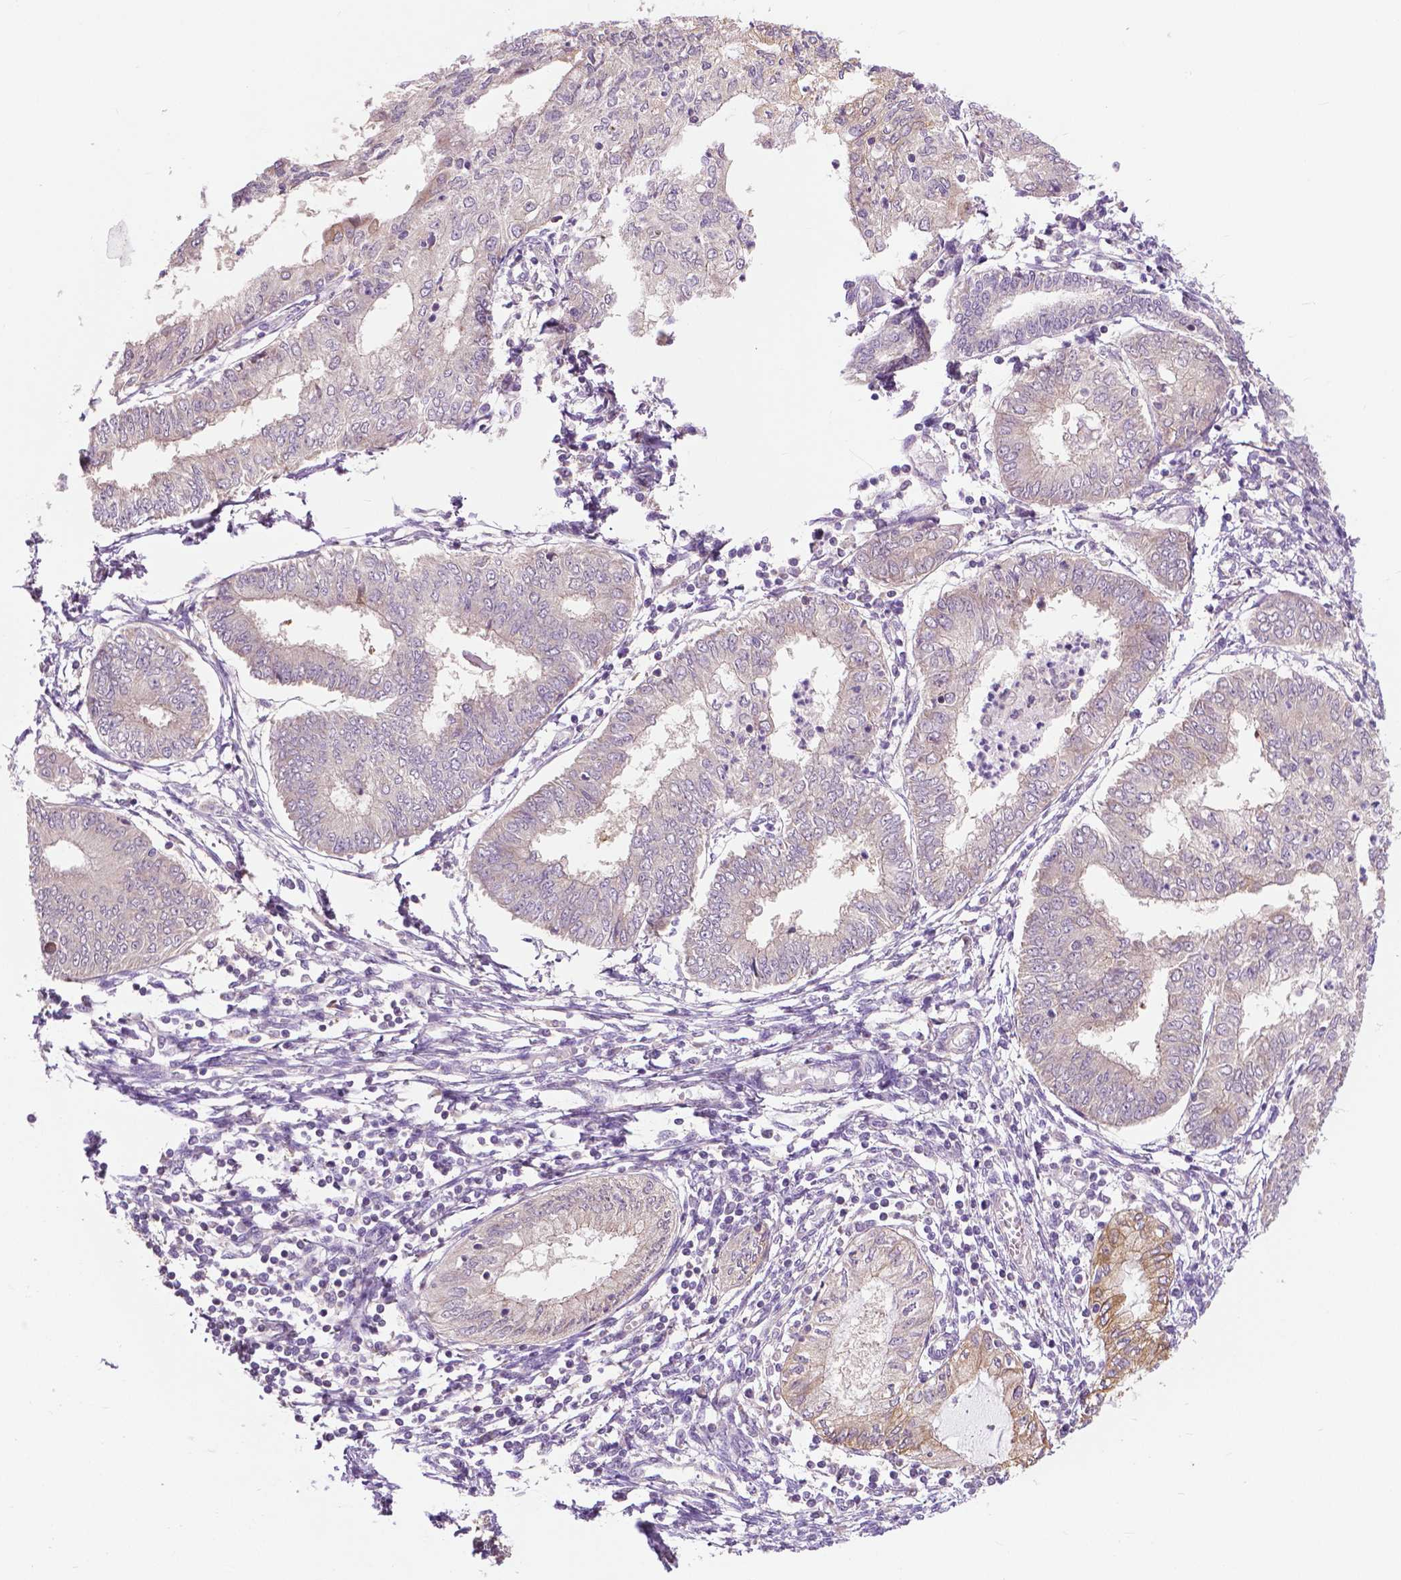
{"staining": {"intensity": "negative", "quantity": "none", "location": "none"}, "tissue": "endometrial cancer", "cell_type": "Tumor cells", "image_type": "cancer", "snomed": [{"axis": "morphology", "description": "Adenocarcinoma, NOS"}, {"axis": "topography", "description": "Endometrium"}], "caption": "Human adenocarcinoma (endometrial) stained for a protein using immunohistochemistry reveals no staining in tumor cells.", "gene": "MZT1", "patient": {"sex": "female", "age": 68}}